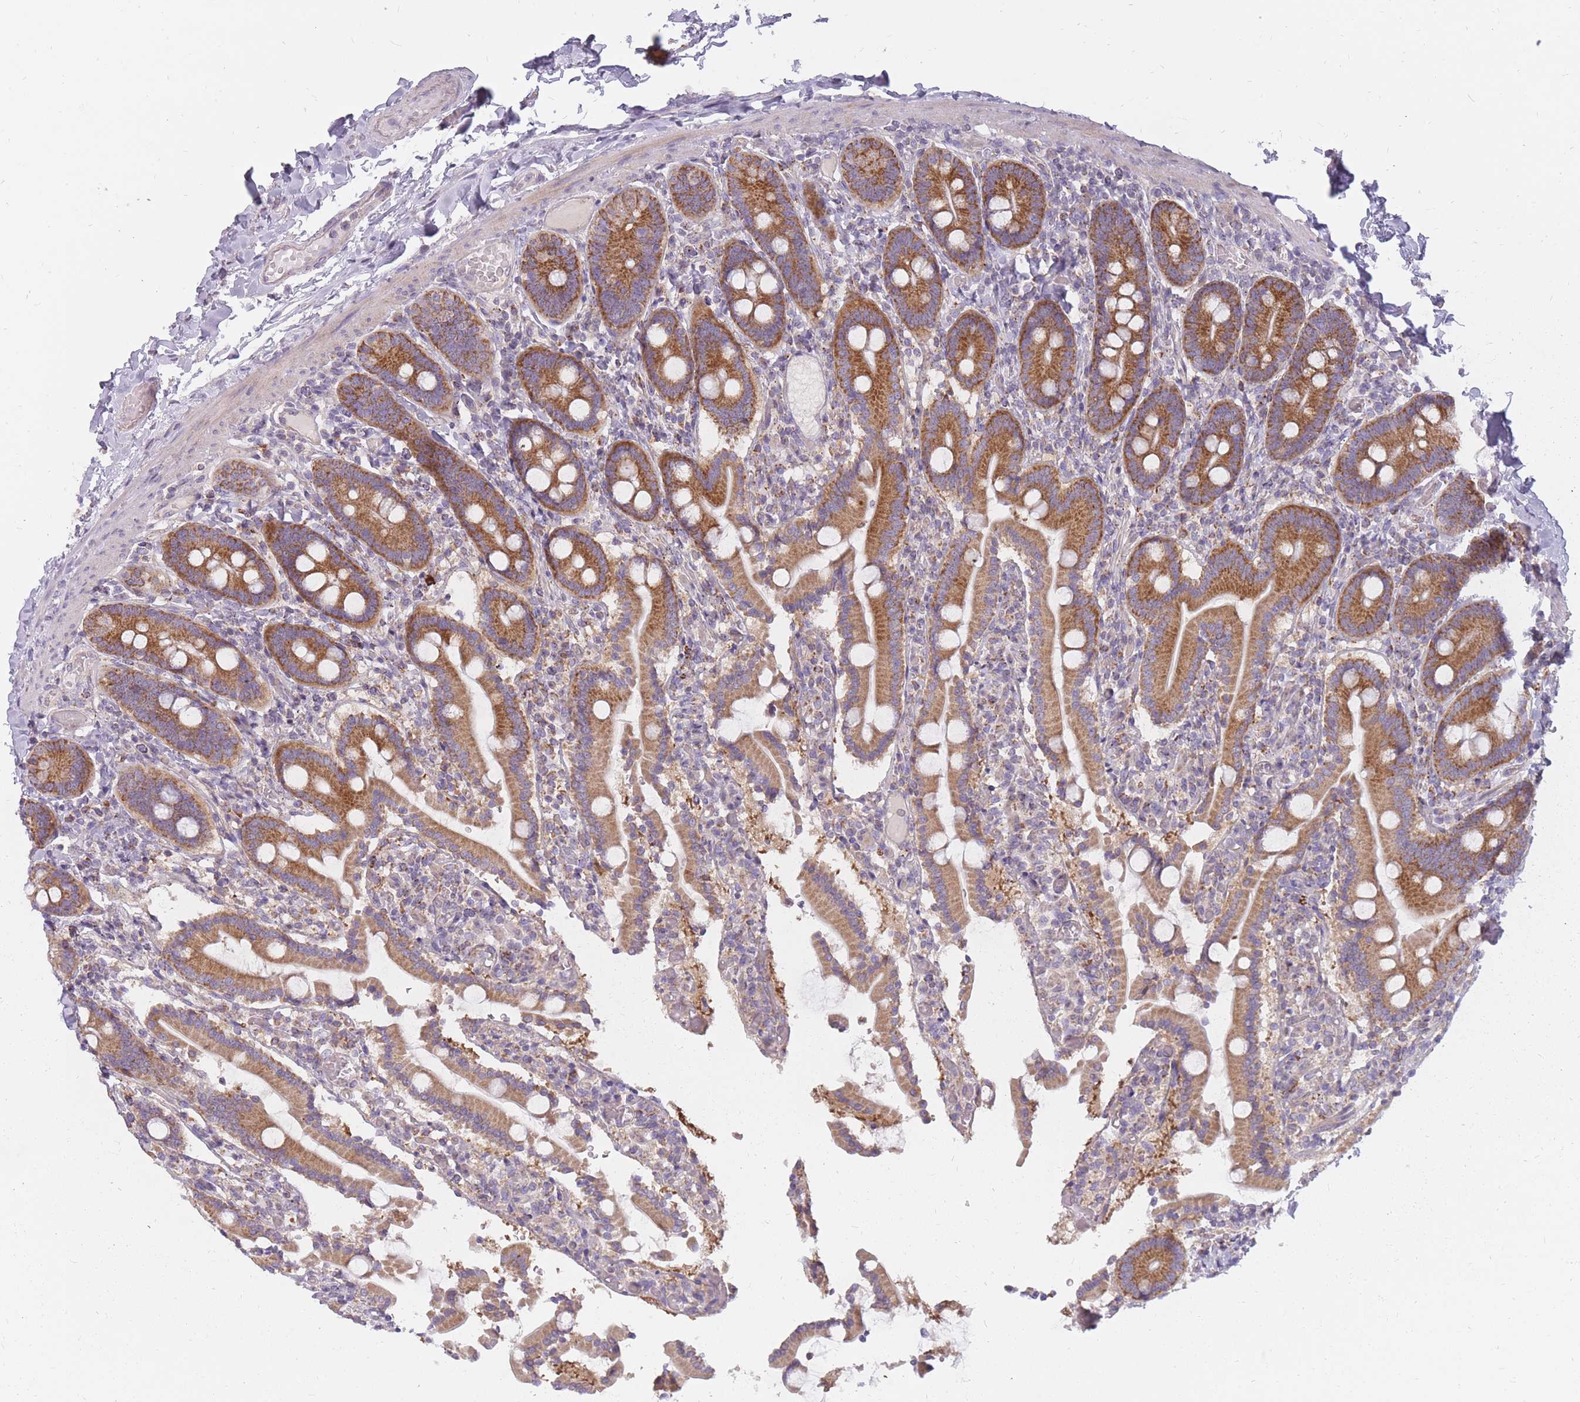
{"staining": {"intensity": "strong", "quantity": ">75%", "location": "cytoplasmic/membranous"}, "tissue": "duodenum", "cell_type": "Glandular cells", "image_type": "normal", "snomed": [{"axis": "morphology", "description": "Normal tissue, NOS"}, {"axis": "topography", "description": "Duodenum"}], "caption": "Human duodenum stained with a brown dye shows strong cytoplasmic/membranous positive staining in about >75% of glandular cells.", "gene": "ALKBH4", "patient": {"sex": "male", "age": 55}}